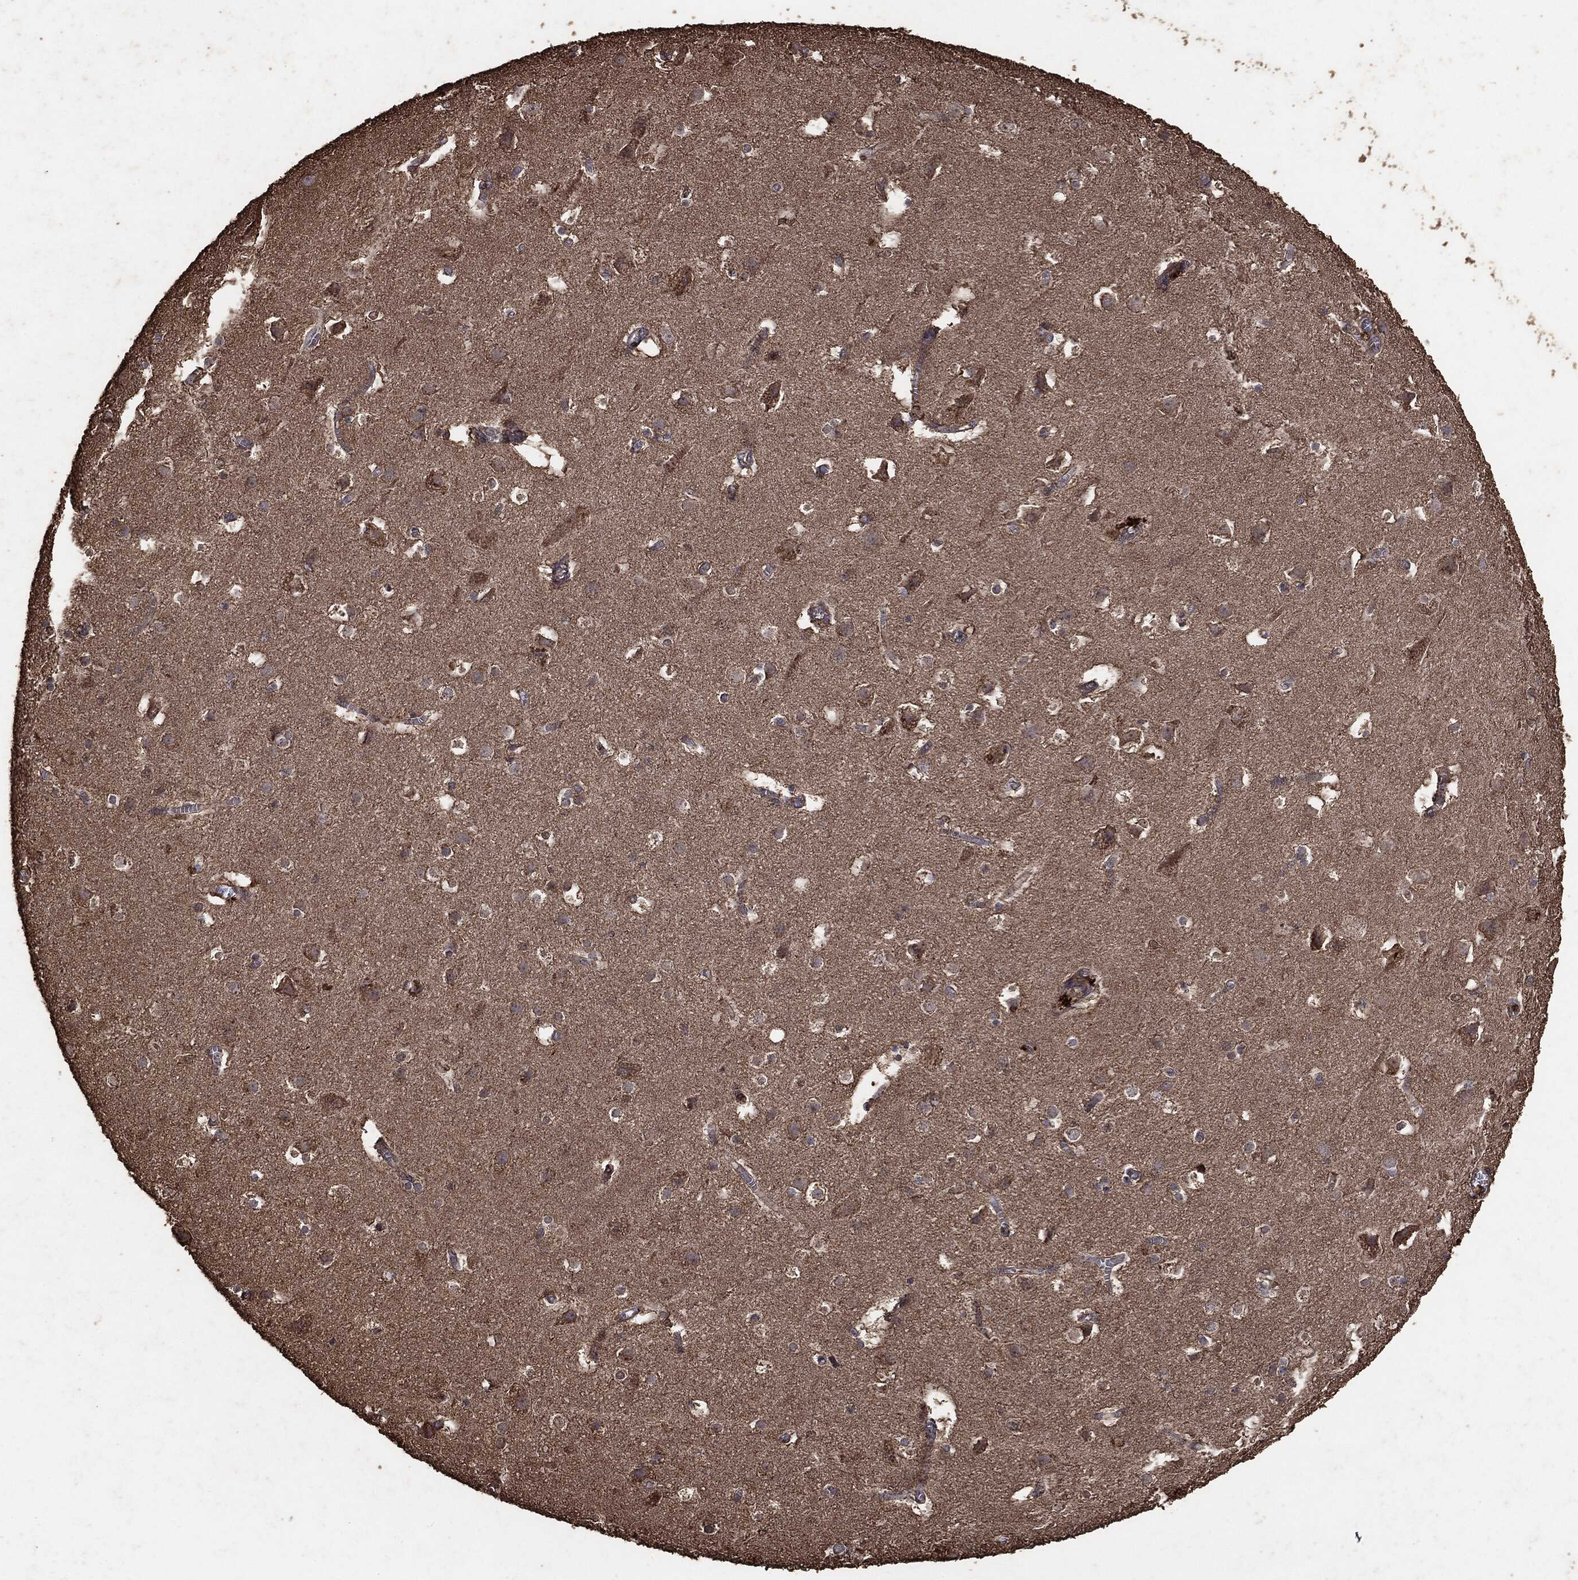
{"staining": {"intensity": "negative", "quantity": "none", "location": "none"}, "tissue": "cerebral cortex", "cell_type": "Endothelial cells", "image_type": "normal", "snomed": [{"axis": "morphology", "description": "Normal tissue, NOS"}, {"axis": "topography", "description": "Cerebral cortex"}], "caption": "This micrograph is of unremarkable cerebral cortex stained with immunohistochemistry to label a protein in brown with the nuclei are counter-stained blue. There is no positivity in endothelial cells. (DAB (3,3'-diaminobenzidine) immunohistochemistry (IHC) with hematoxylin counter stain).", "gene": "MTOR", "patient": {"sex": "male", "age": 59}}